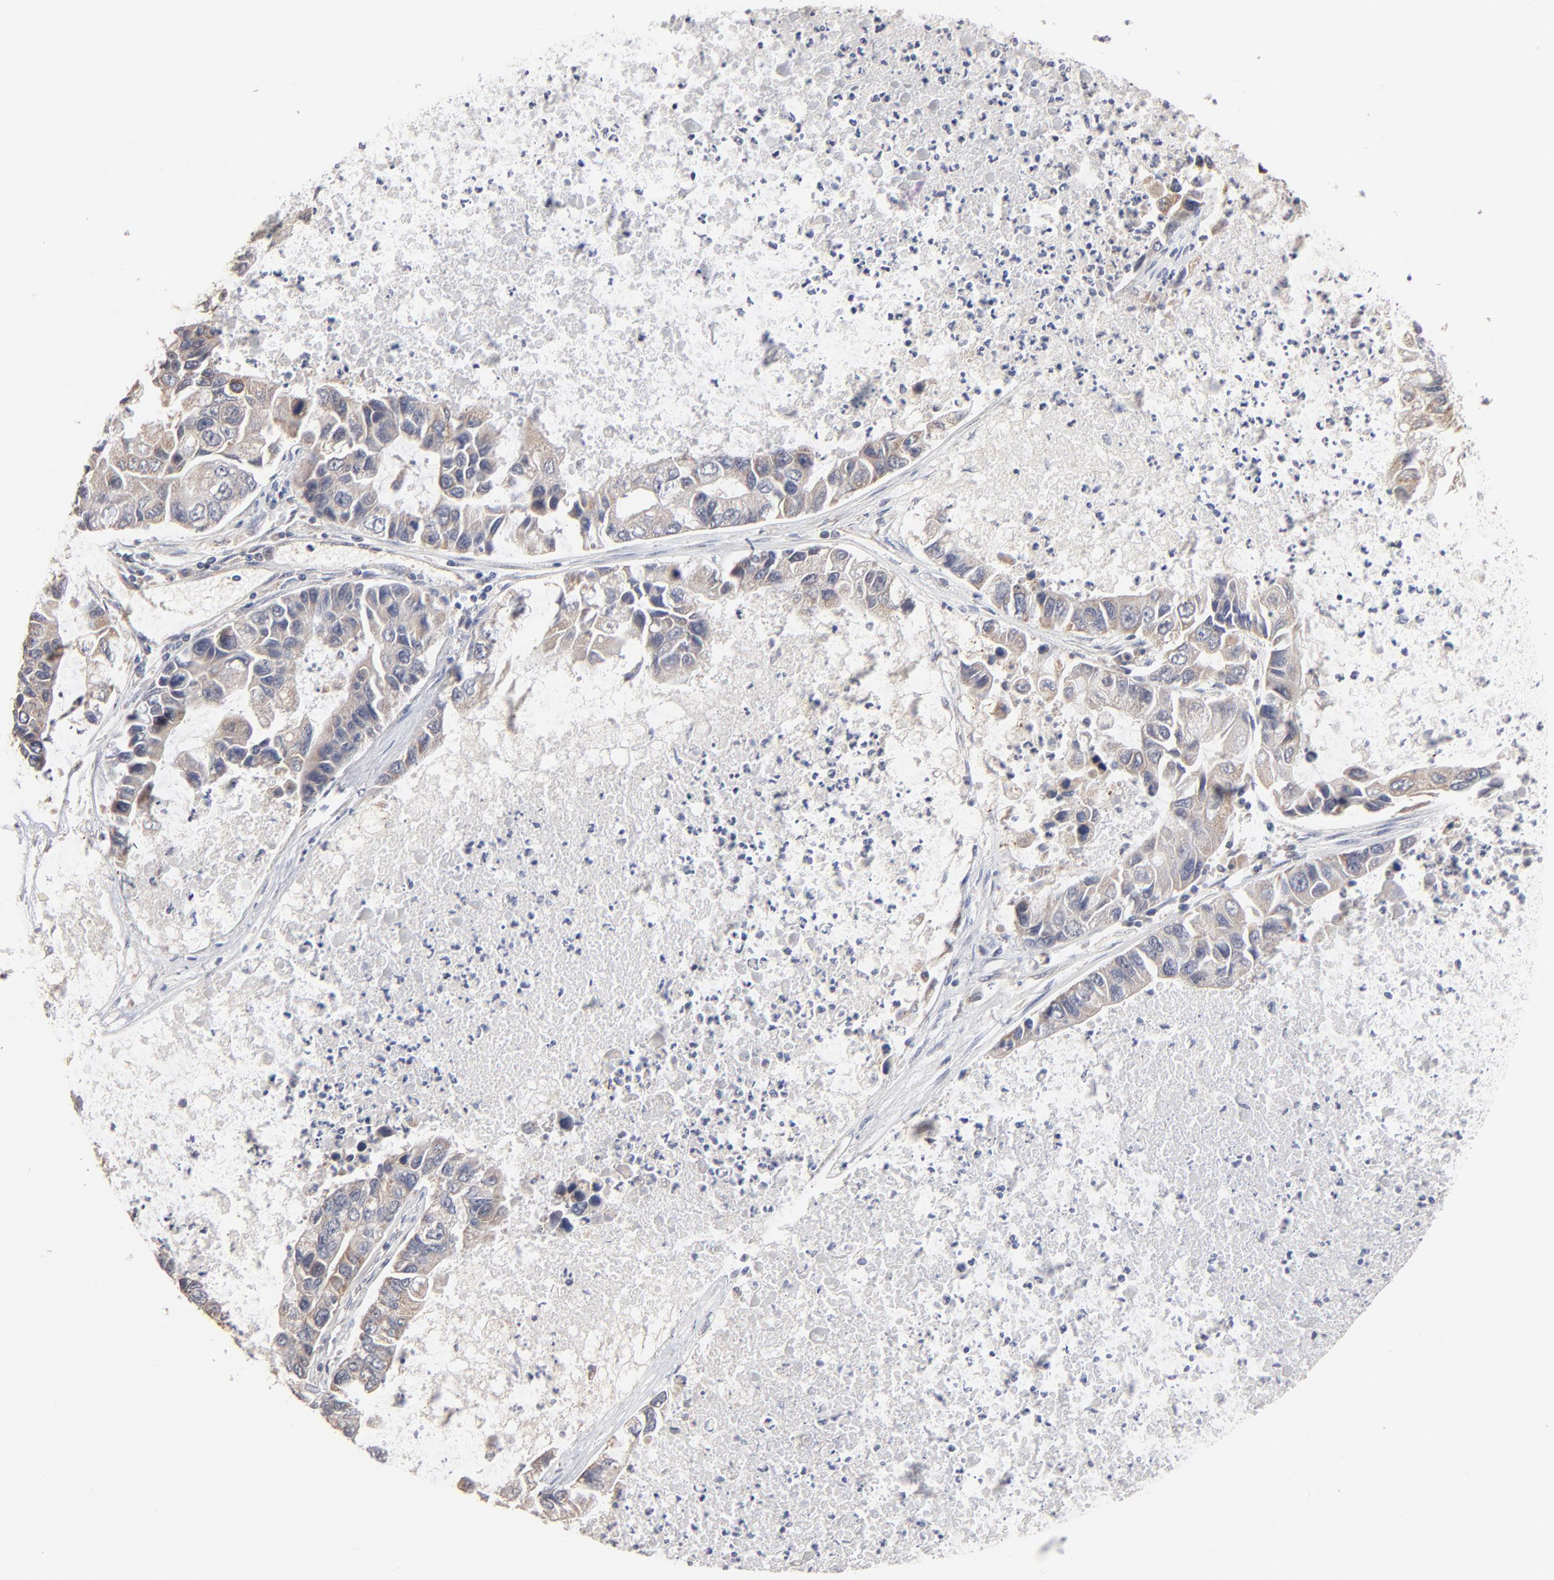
{"staining": {"intensity": "weak", "quantity": "<25%", "location": "cytoplasmic/membranous"}, "tissue": "lung cancer", "cell_type": "Tumor cells", "image_type": "cancer", "snomed": [{"axis": "morphology", "description": "Adenocarcinoma, NOS"}, {"axis": "topography", "description": "Lung"}], "caption": "The image reveals no significant staining in tumor cells of lung cancer.", "gene": "MSL2", "patient": {"sex": "female", "age": 51}}